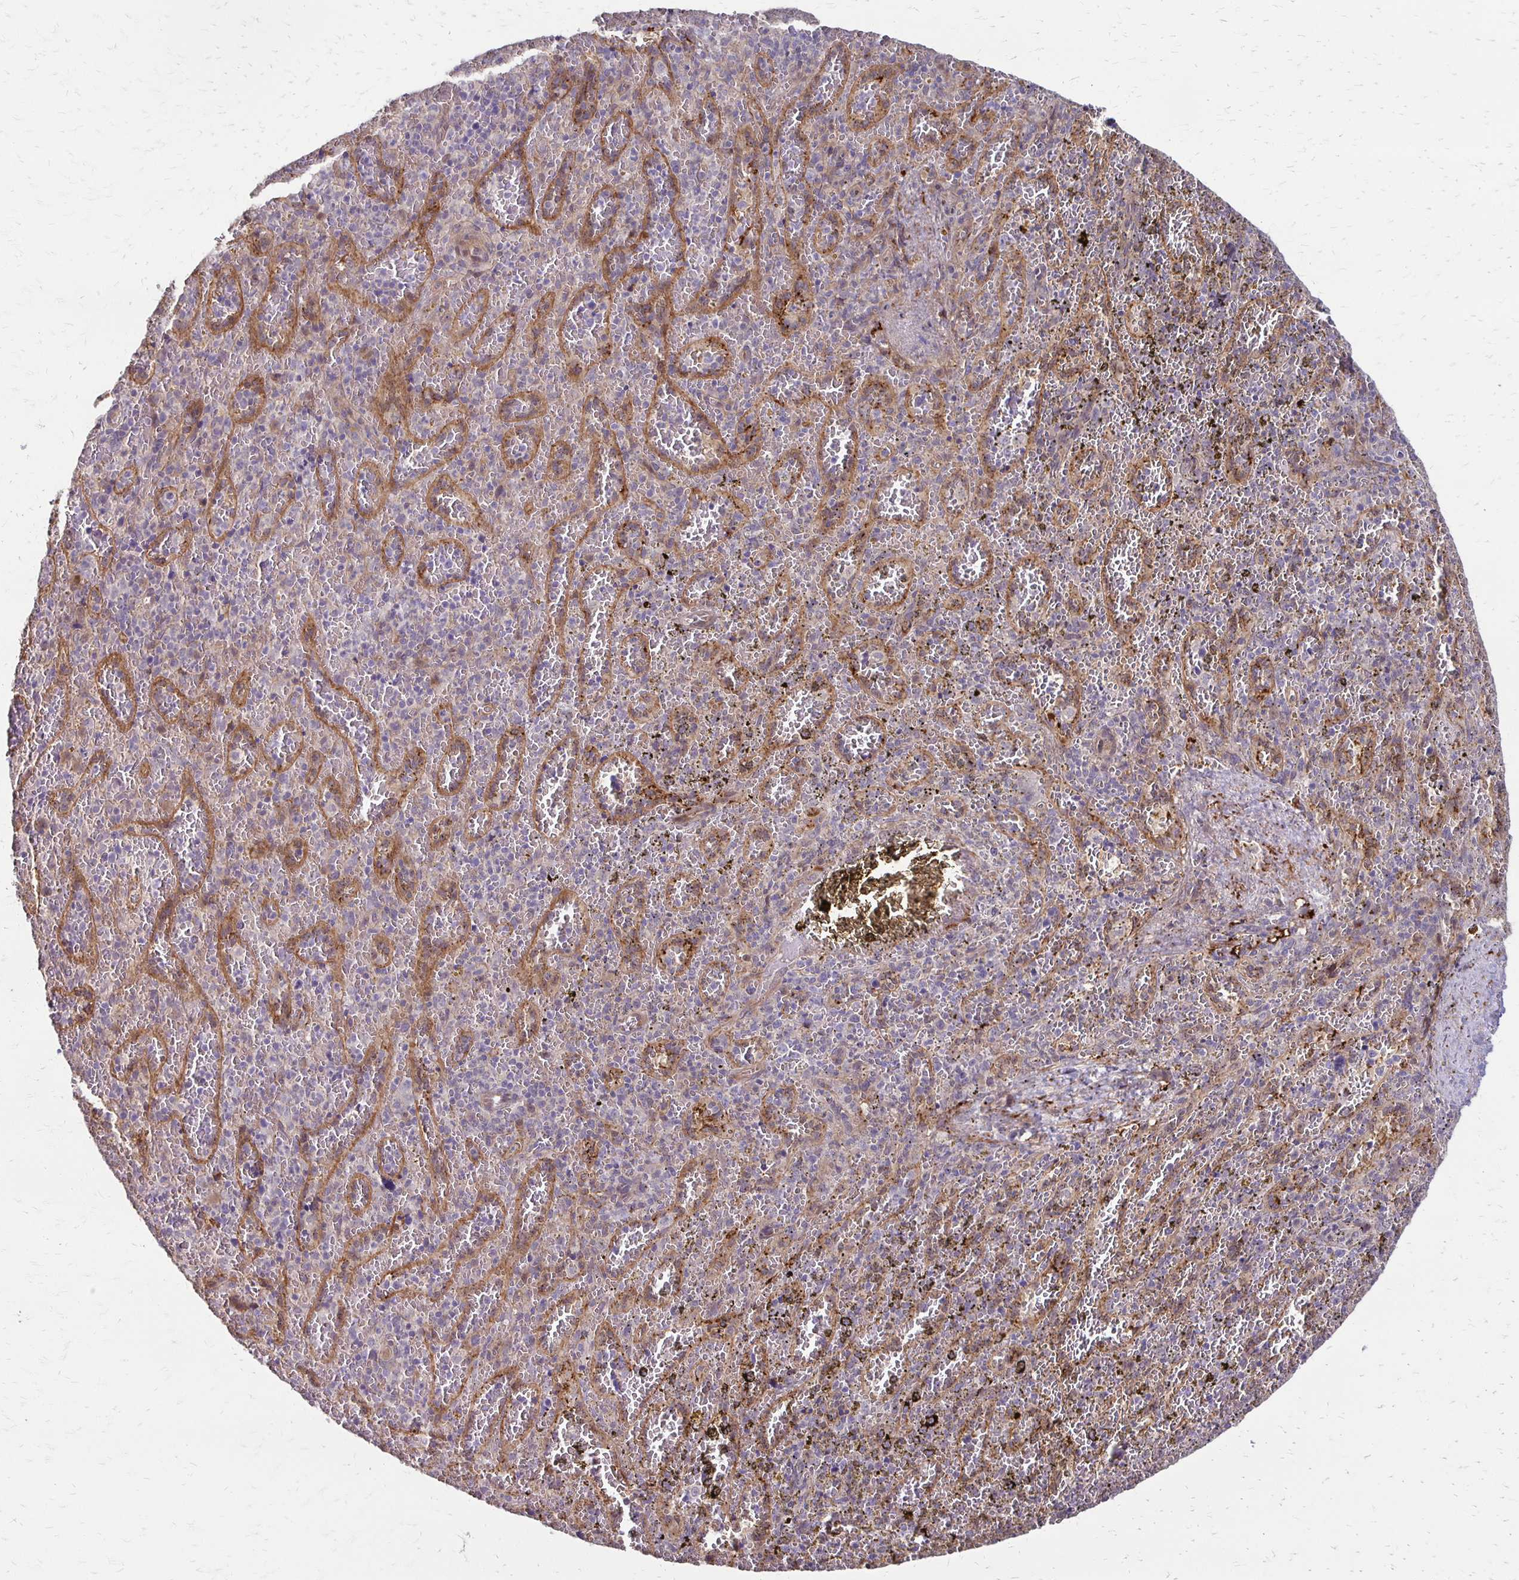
{"staining": {"intensity": "weak", "quantity": "<25%", "location": "cytoplasmic/membranous"}, "tissue": "spleen", "cell_type": "Cells in red pulp", "image_type": "normal", "snomed": [{"axis": "morphology", "description": "Normal tissue, NOS"}, {"axis": "topography", "description": "Spleen"}], "caption": "High power microscopy histopathology image of an IHC micrograph of normal spleen, revealing no significant positivity in cells in red pulp. Brightfield microscopy of IHC stained with DAB (brown) and hematoxylin (blue), captured at high magnification.", "gene": "CFL2", "patient": {"sex": "female", "age": 50}}